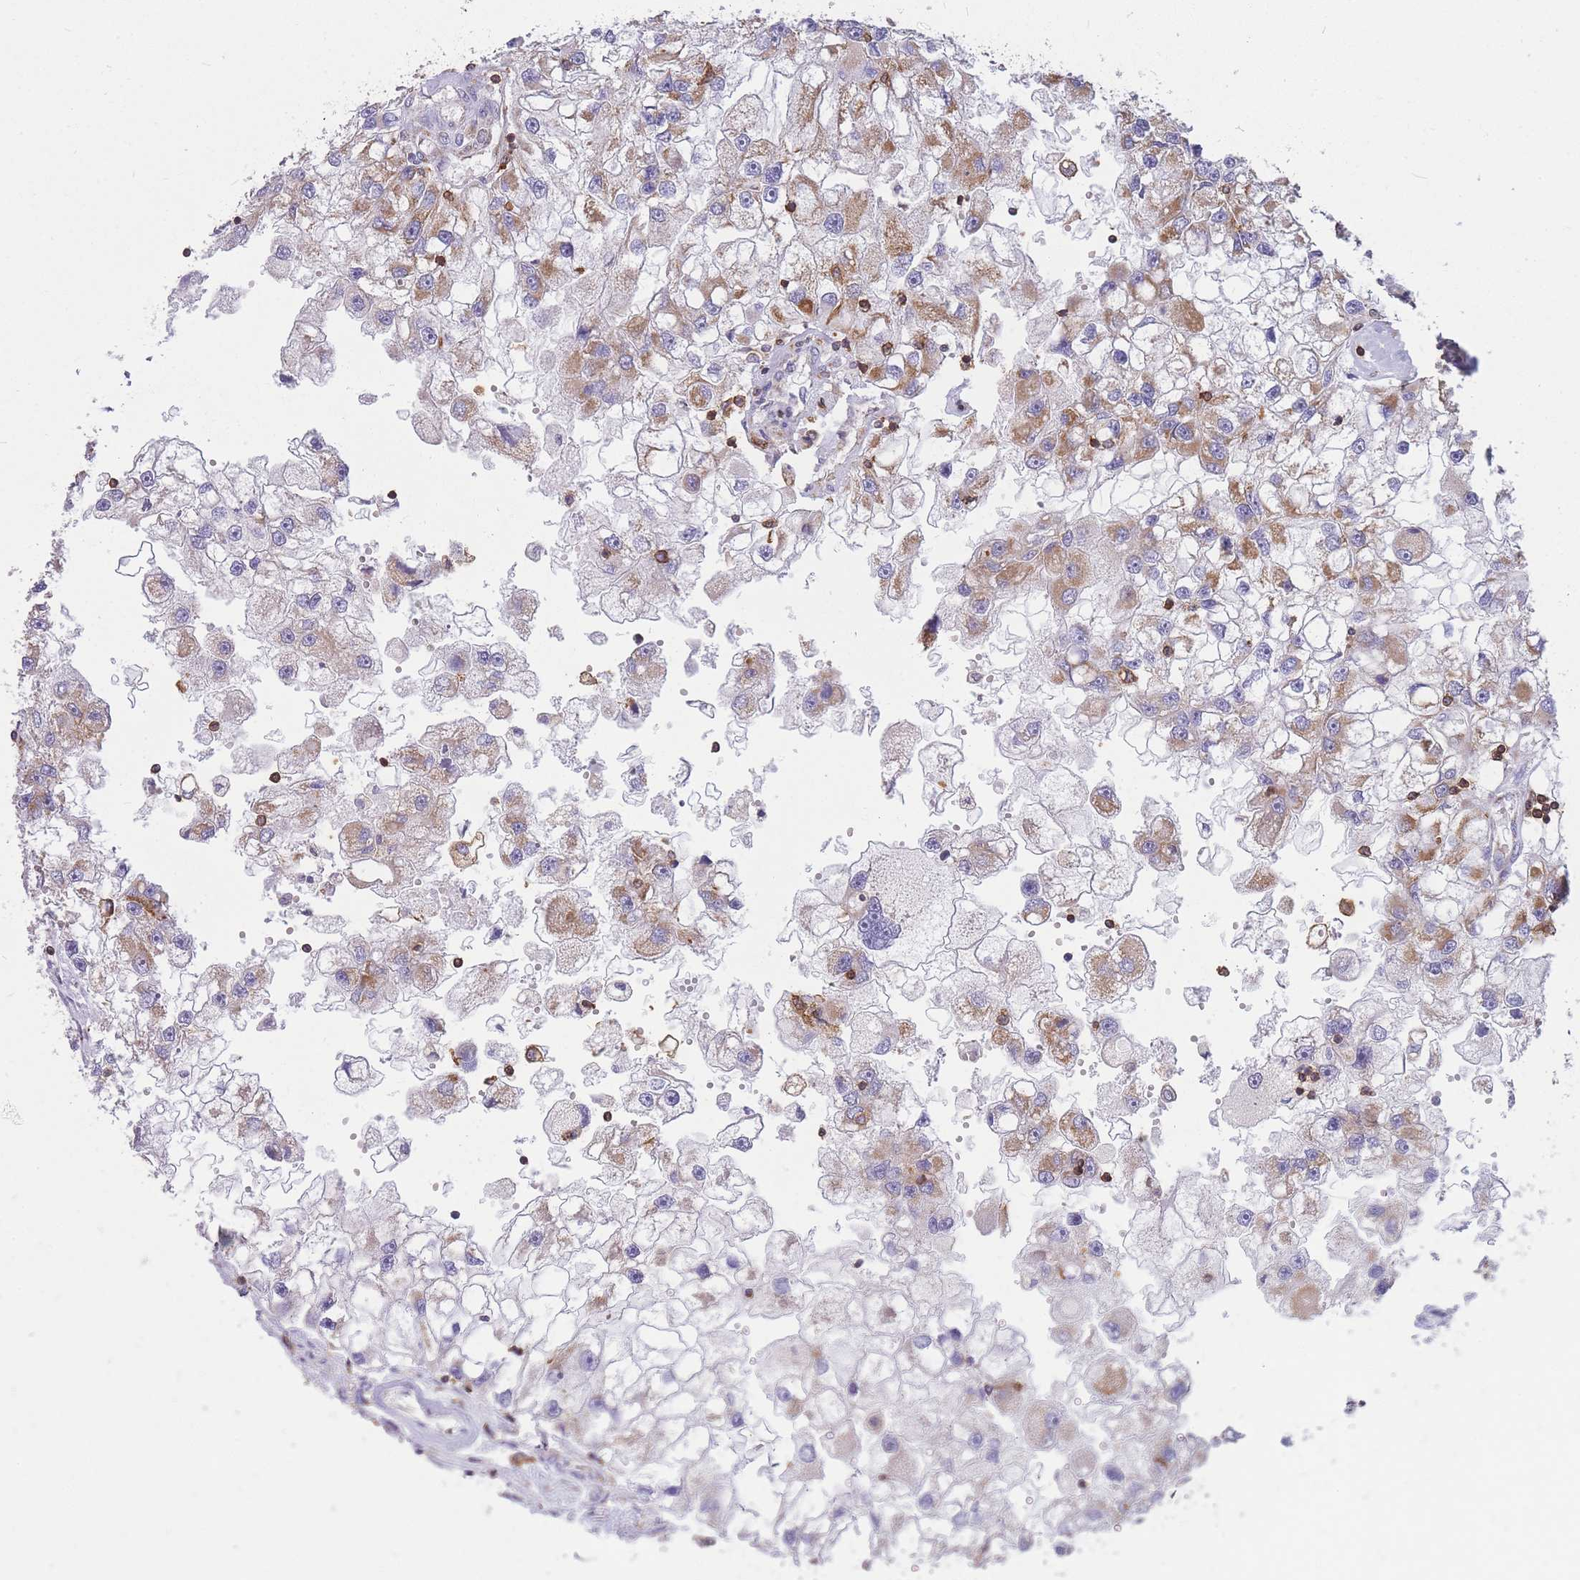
{"staining": {"intensity": "moderate", "quantity": "25%-75%", "location": "cytoplasmic/membranous"}, "tissue": "renal cancer", "cell_type": "Tumor cells", "image_type": "cancer", "snomed": [{"axis": "morphology", "description": "Adenocarcinoma, NOS"}, {"axis": "topography", "description": "Kidney"}], "caption": "Adenocarcinoma (renal) stained with immunohistochemistry displays moderate cytoplasmic/membranous staining in approximately 25%-75% of tumor cells.", "gene": "MRPL54", "patient": {"sex": "male", "age": 63}}